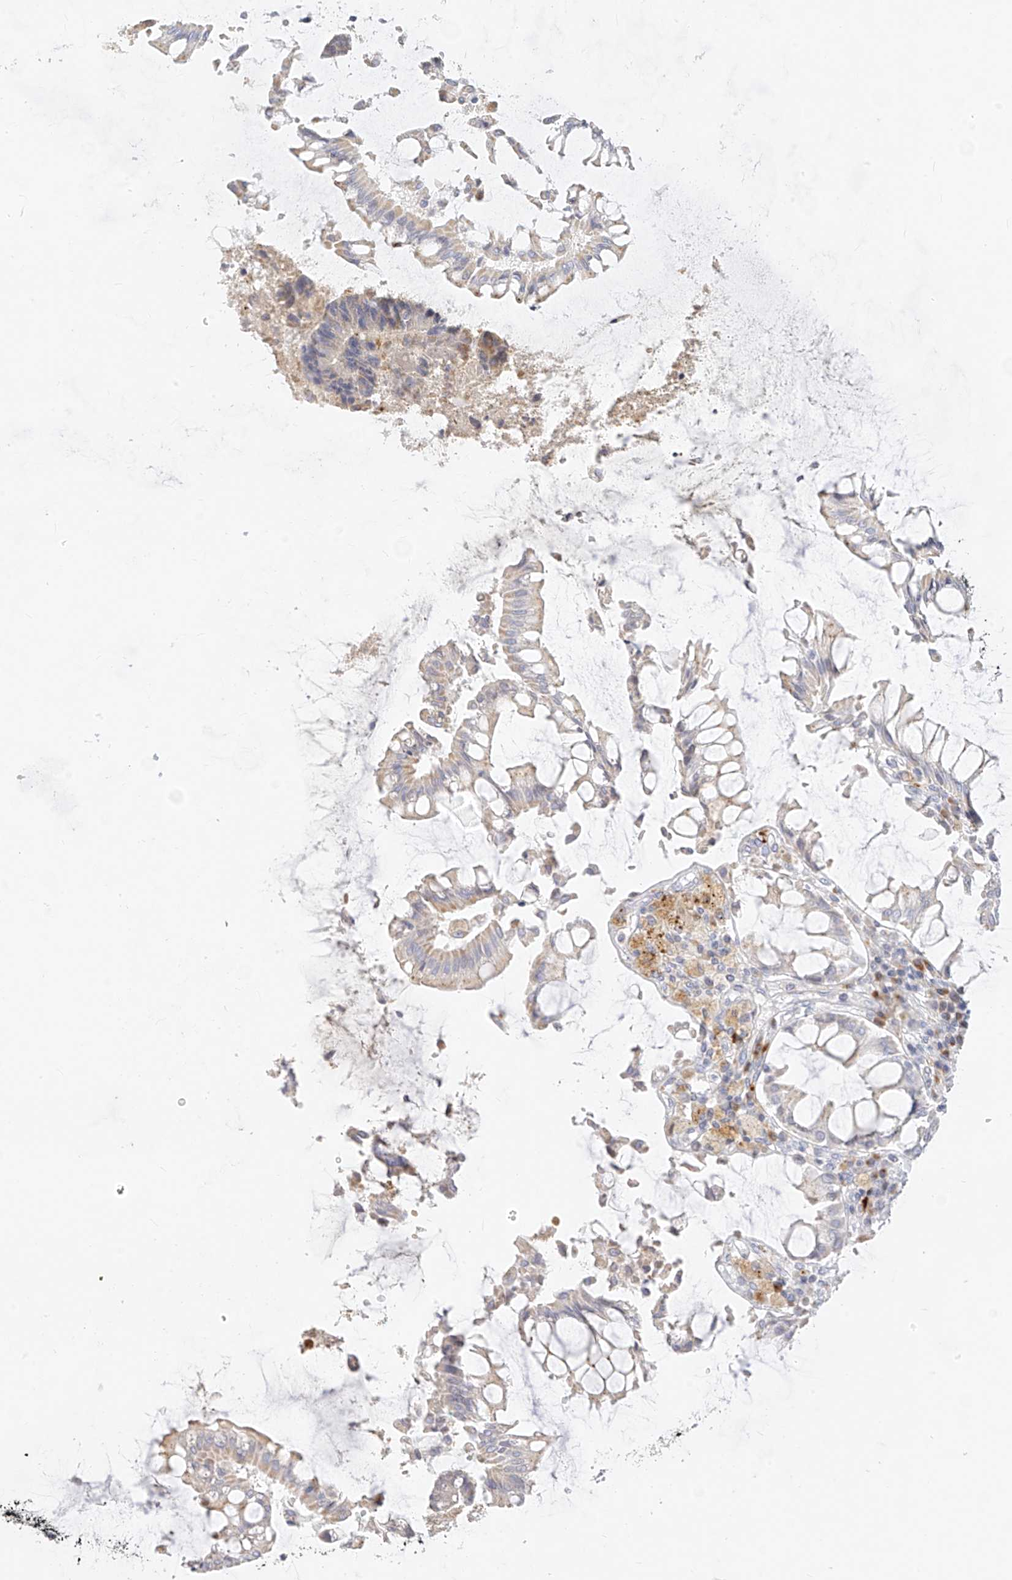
{"staining": {"intensity": "weak", "quantity": "<25%", "location": "cytoplasmic/membranous"}, "tissue": "colorectal cancer", "cell_type": "Tumor cells", "image_type": "cancer", "snomed": [{"axis": "morphology", "description": "Adenocarcinoma, NOS"}, {"axis": "topography", "description": "Rectum"}], "caption": "Tumor cells show no significant expression in colorectal cancer.", "gene": "ZNF404", "patient": {"sex": "male", "age": 84}}